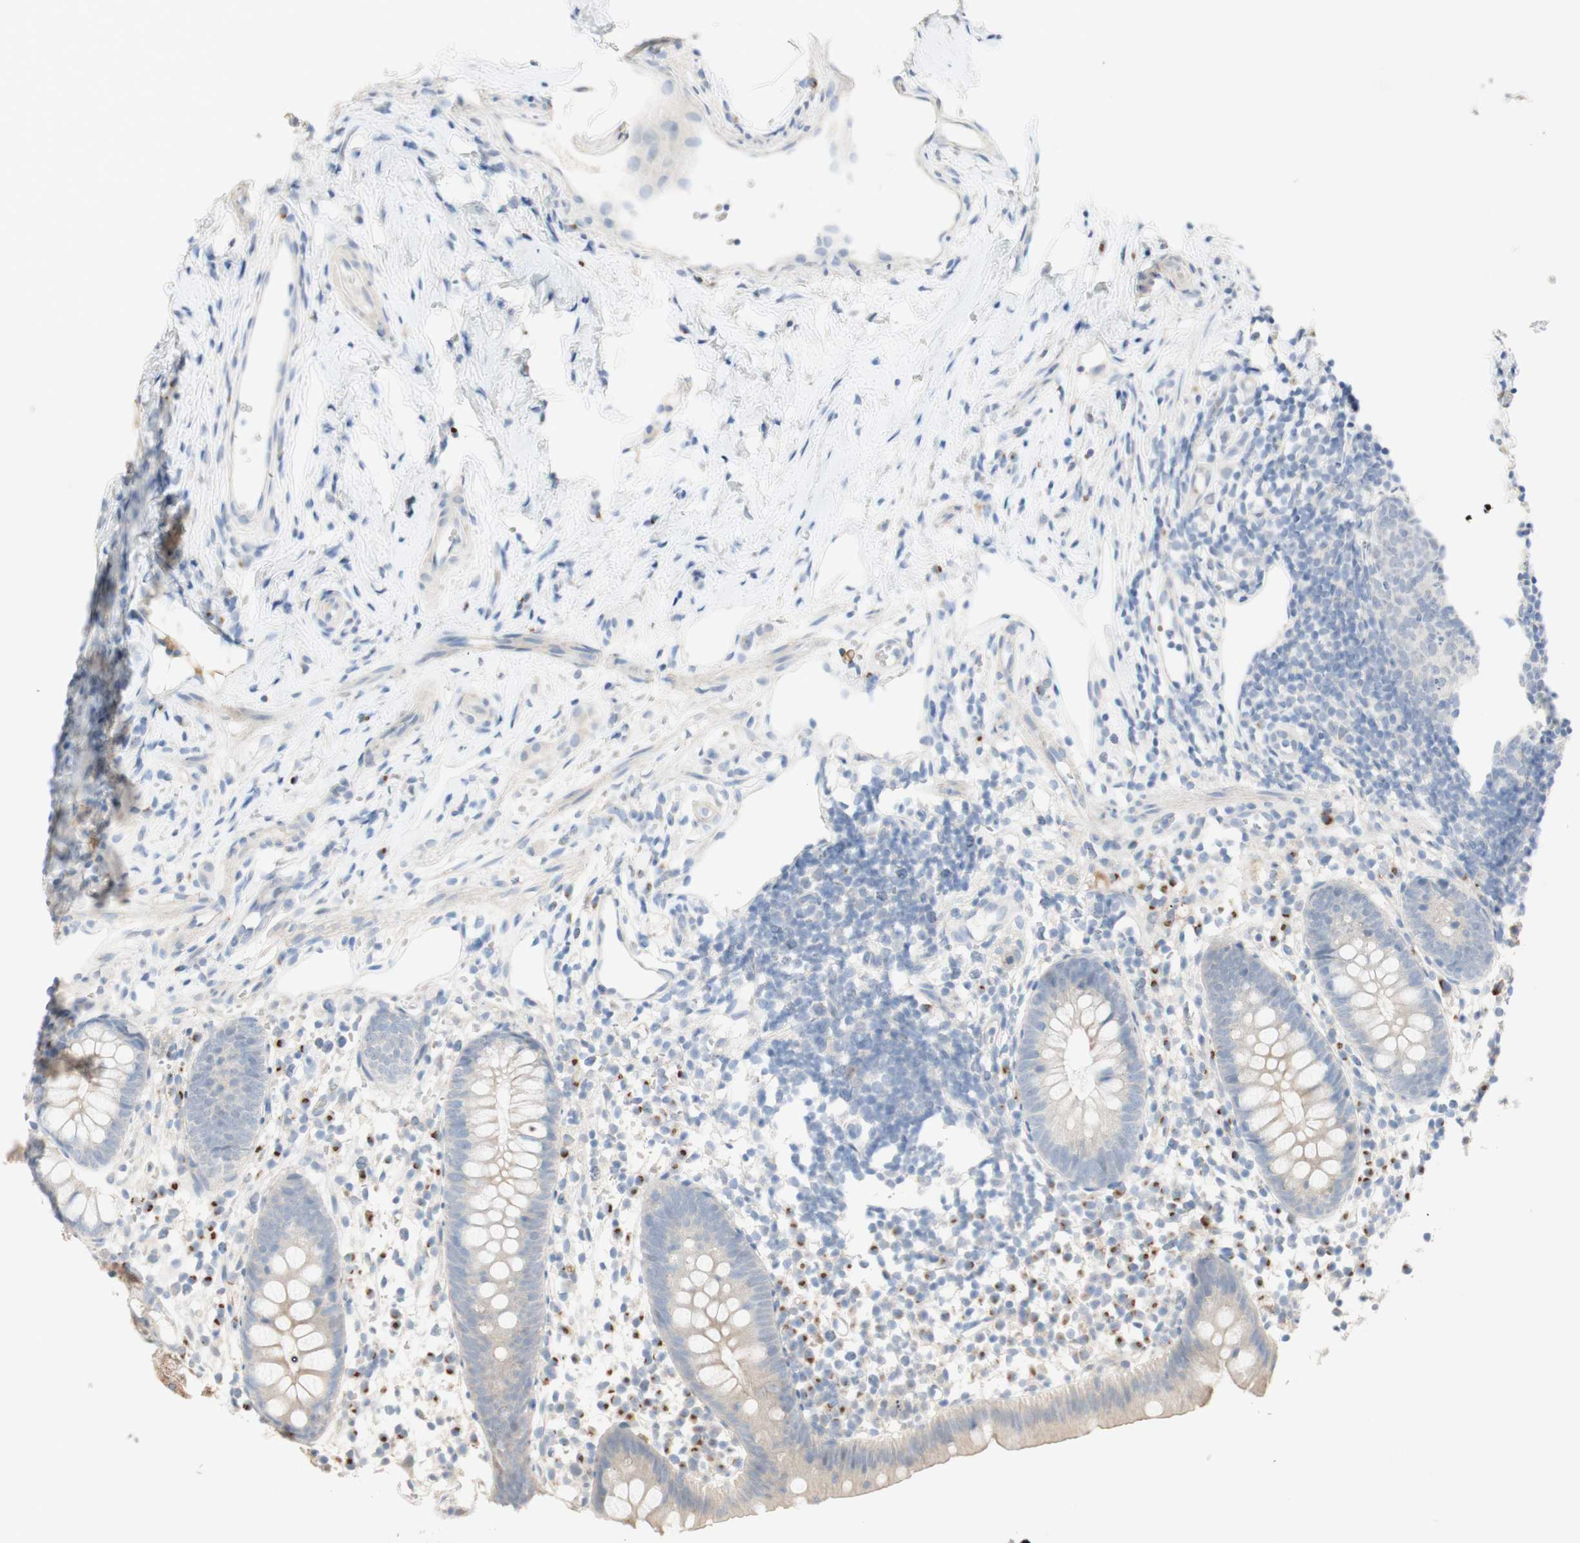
{"staining": {"intensity": "weak", "quantity": "25%-75%", "location": "cytoplasmic/membranous"}, "tissue": "appendix", "cell_type": "Glandular cells", "image_type": "normal", "snomed": [{"axis": "morphology", "description": "Normal tissue, NOS"}, {"axis": "topography", "description": "Appendix"}], "caption": "High-power microscopy captured an immunohistochemistry photomicrograph of unremarkable appendix, revealing weak cytoplasmic/membranous expression in approximately 25%-75% of glandular cells. The protein of interest is stained brown, and the nuclei are stained in blue (DAB (3,3'-diaminobenzidine) IHC with brightfield microscopy, high magnification).", "gene": "MANEA", "patient": {"sex": "female", "age": 20}}